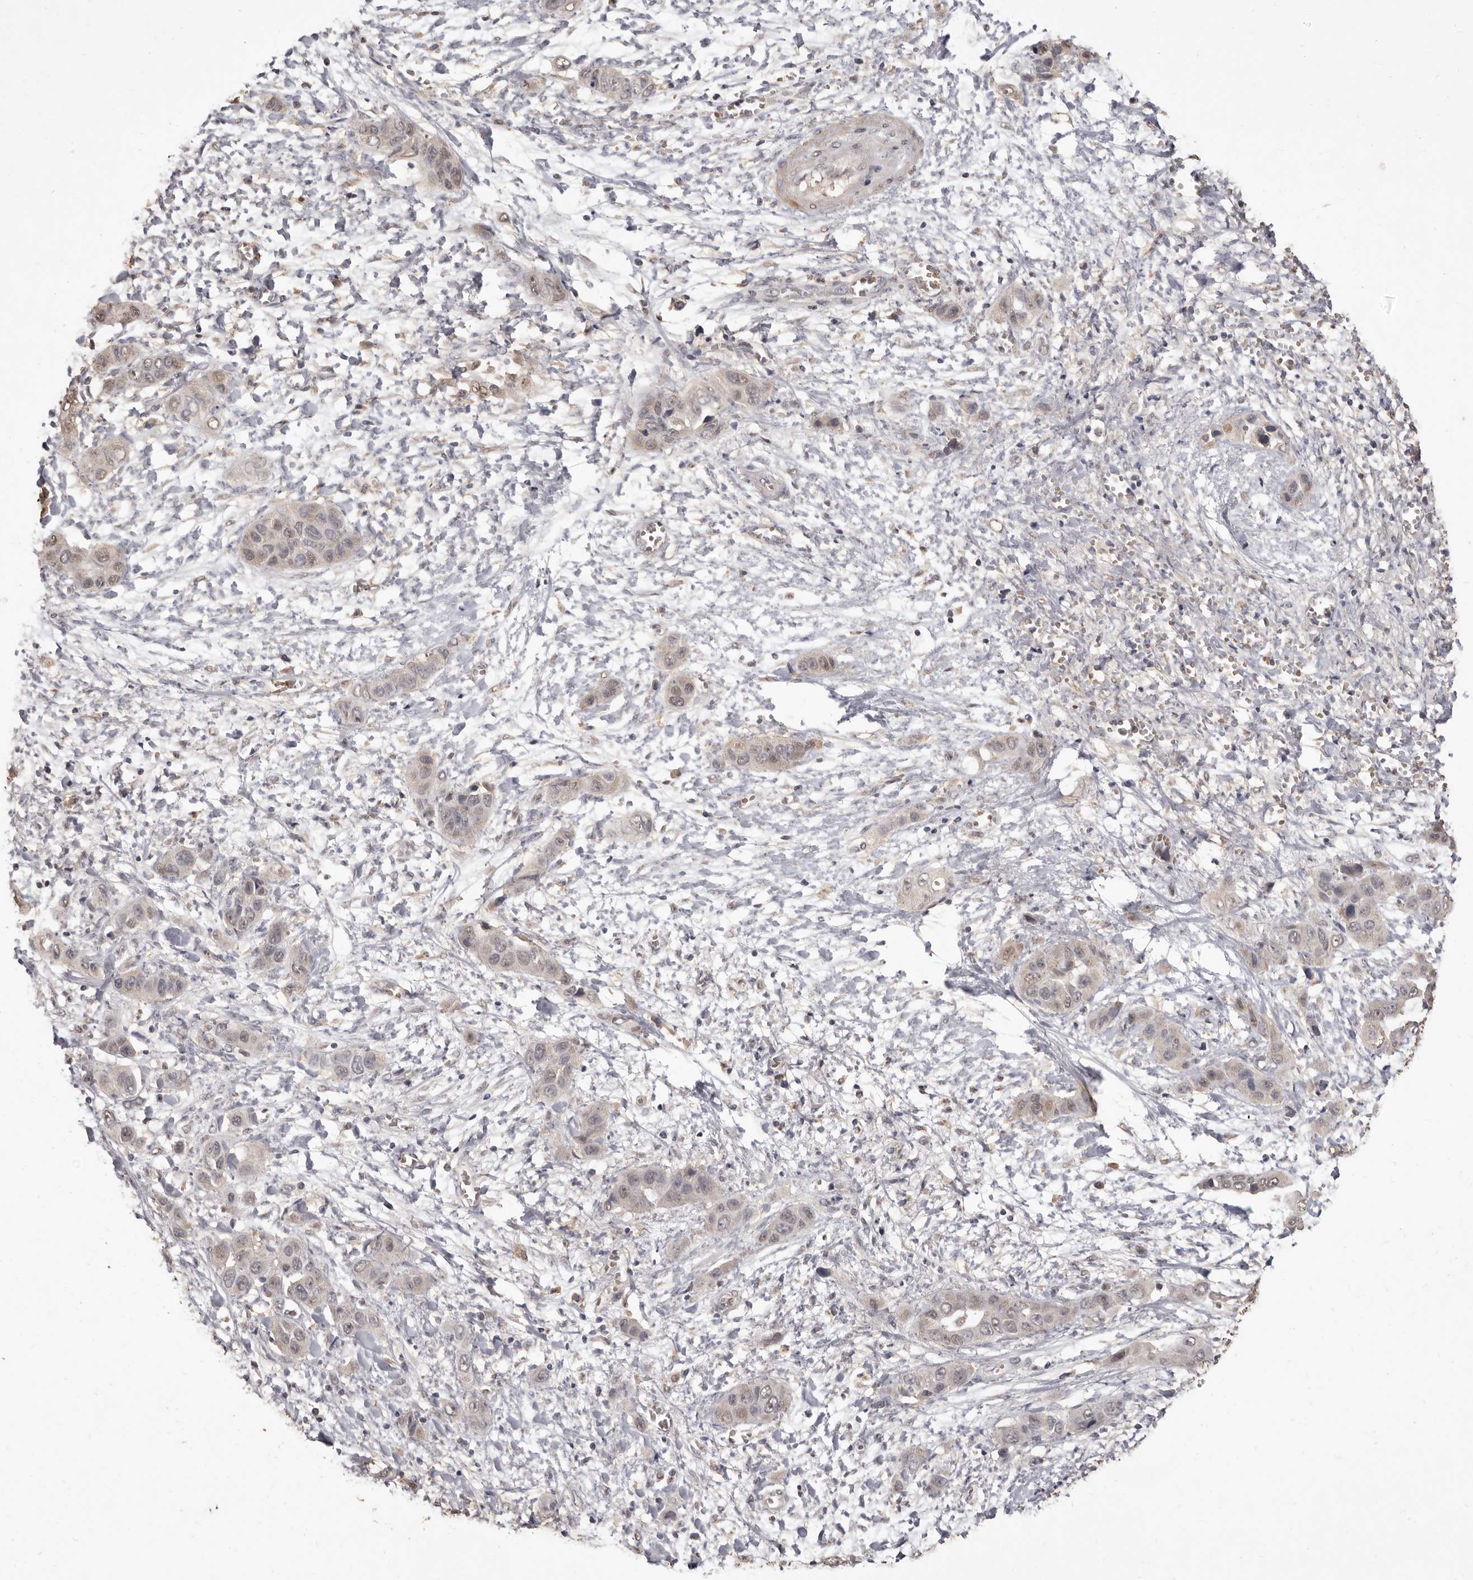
{"staining": {"intensity": "moderate", "quantity": "<25%", "location": "nuclear"}, "tissue": "liver cancer", "cell_type": "Tumor cells", "image_type": "cancer", "snomed": [{"axis": "morphology", "description": "Cholangiocarcinoma"}, {"axis": "topography", "description": "Liver"}], "caption": "Protein staining by IHC shows moderate nuclear expression in approximately <25% of tumor cells in liver cancer (cholangiocarcinoma). (IHC, brightfield microscopy, high magnification).", "gene": "INAVA", "patient": {"sex": "female", "age": 52}}